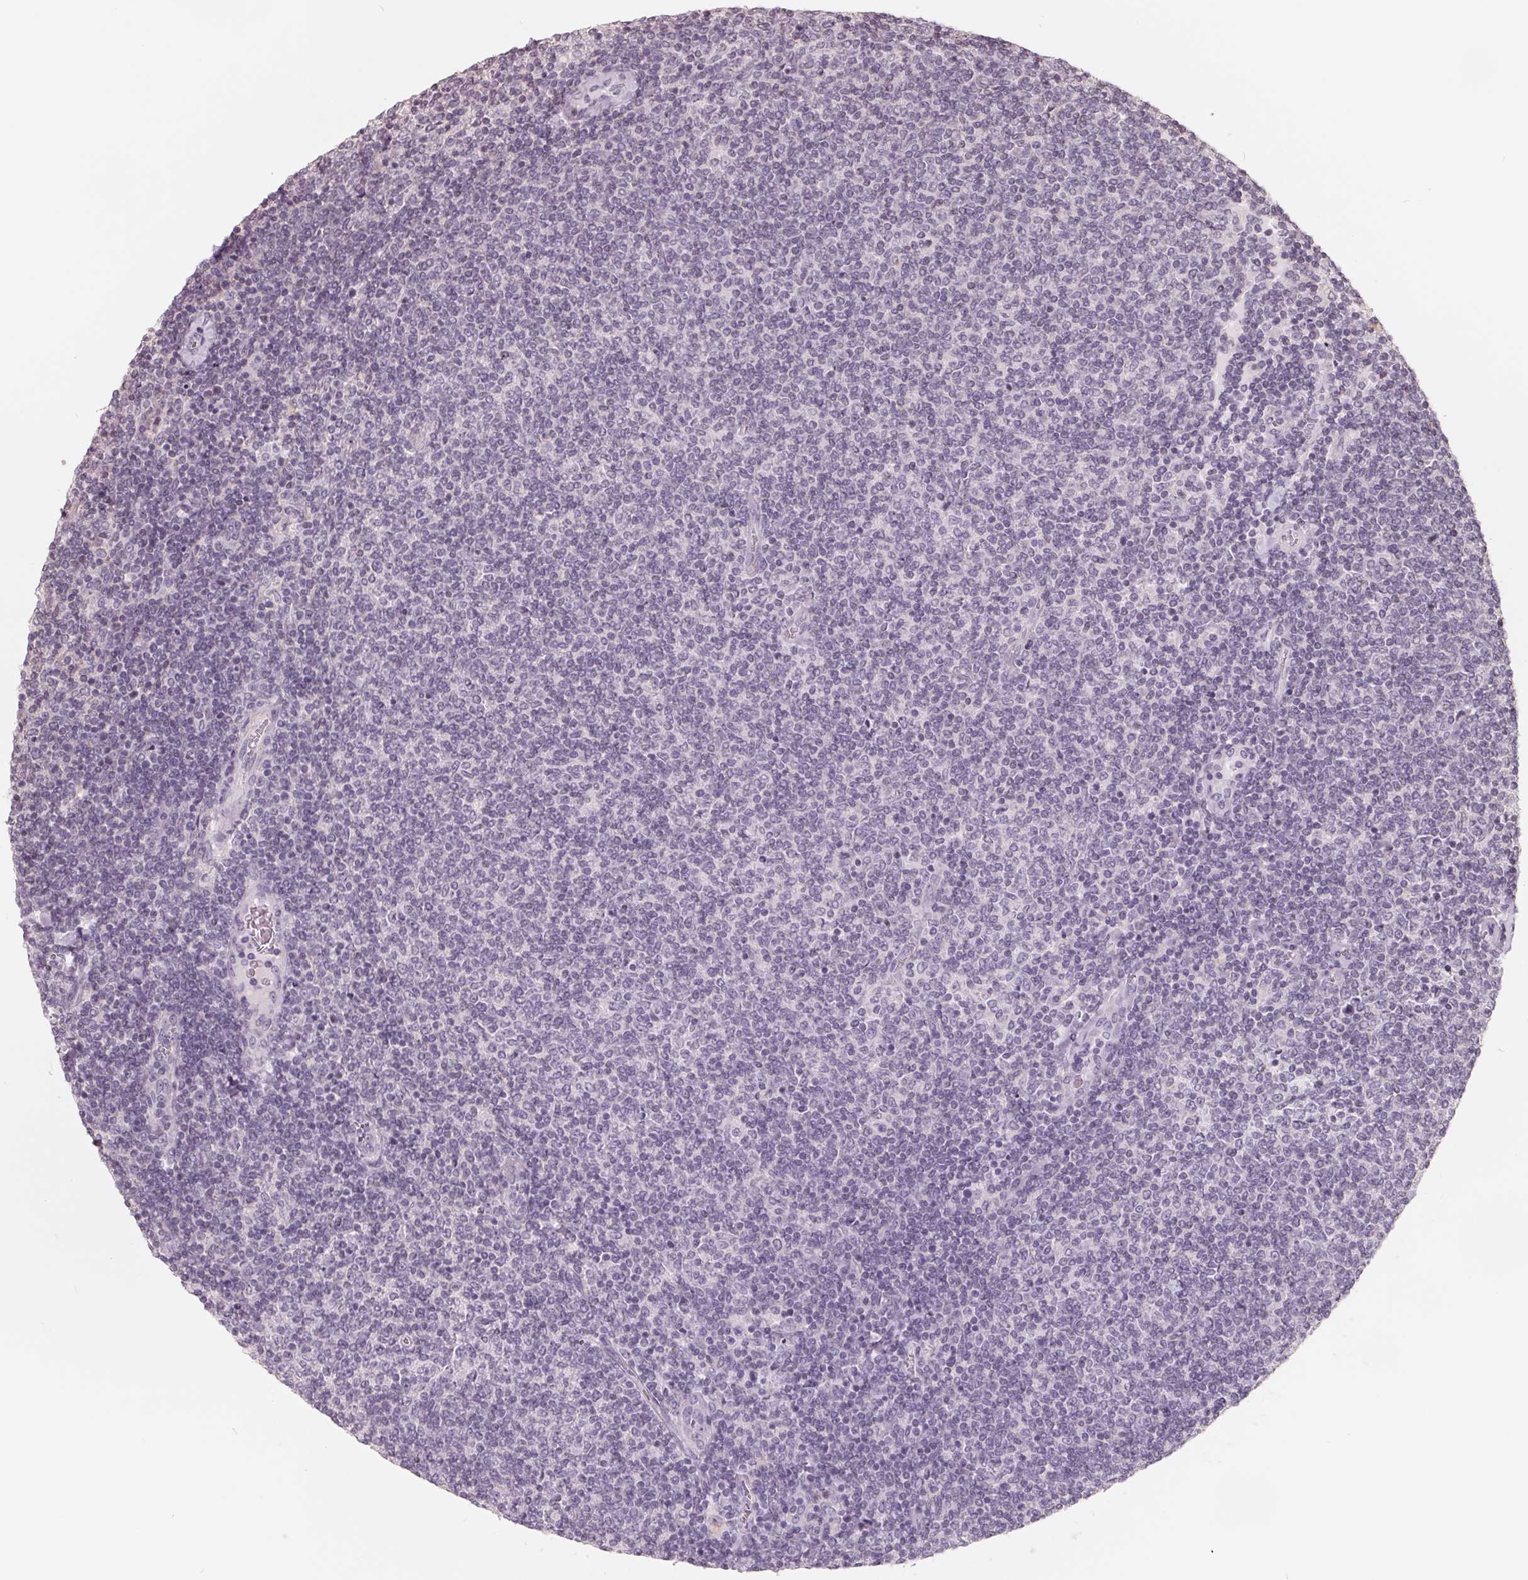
{"staining": {"intensity": "negative", "quantity": "none", "location": "none"}, "tissue": "lymphoma", "cell_type": "Tumor cells", "image_type": "cancer", "snomed": [{"axis": "morphology", "description": "Malignant lymphoma, non-Hodgkin's type, Low grade"}, {"axis": "topography", "description": "Lymph node"}], "caption": "There is no significant staining in tumor cells of low-grade malignant lymphoma, non-Hodgkin's type.", "gene": "FTCD", "patient": {"sex": "male", "age": 52}}